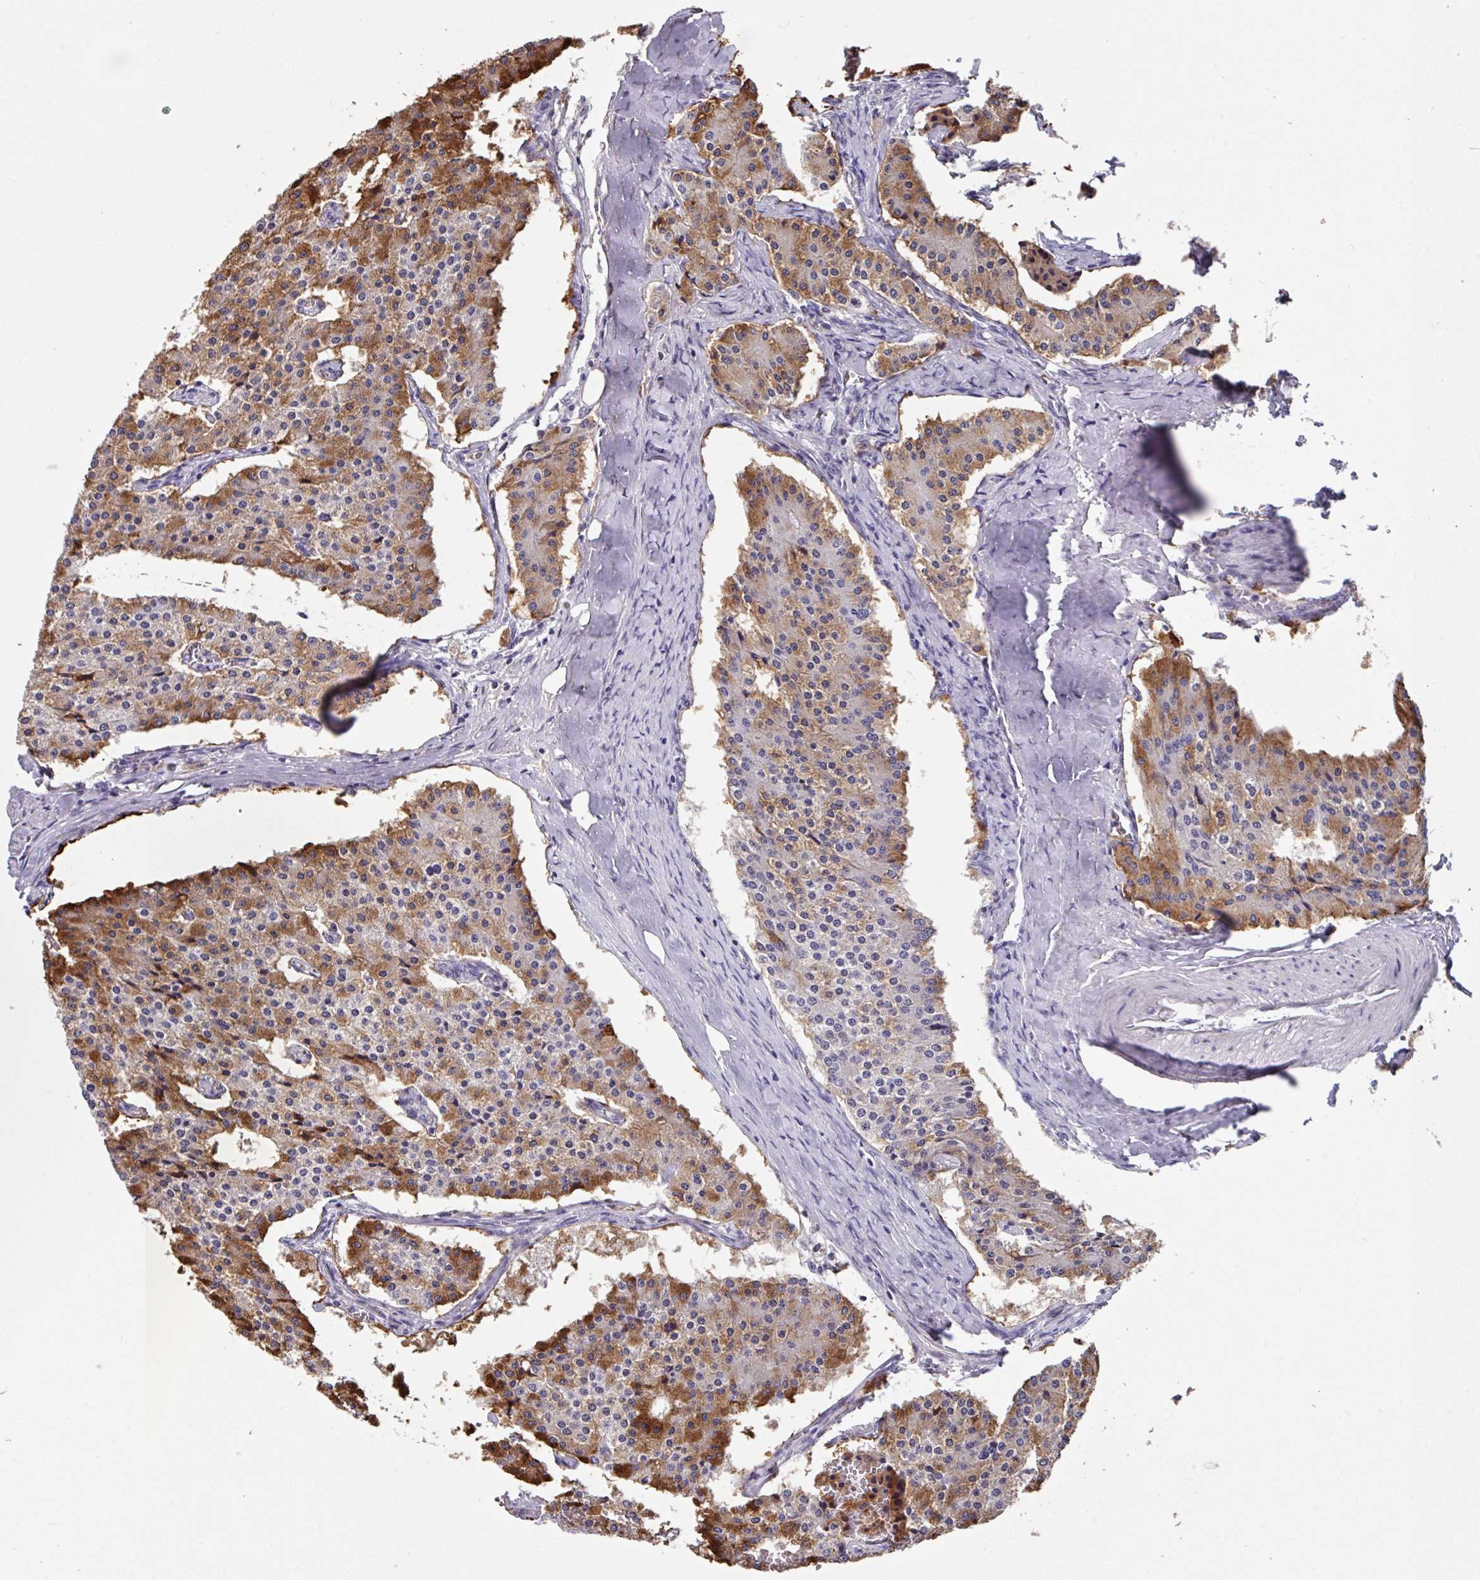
{"staining": {"intensity": "moderate", "quantity": "25%-75%", "location": "cytoplasmic/membranous"}, "tissue": "carcinoid", "cell_type": "Tumor cells", "image_type": "cancer", "snomed": [{"axis": "morphology", "description": "Carcinoid, malignant, NOS"}, {"axis": "topography", "description": "Colon"}], "caption": "Moderate cytoplasmic/membranous protein positivity is appreciated in about 25%-75% of tumor cells in carcinoid. (DAB (3,3'-diaminobenzidine) = brown stain, brightfield microscopy at high magnification).", "gene": "TCF3", "patient": {"sex": "female", "age": 52}}